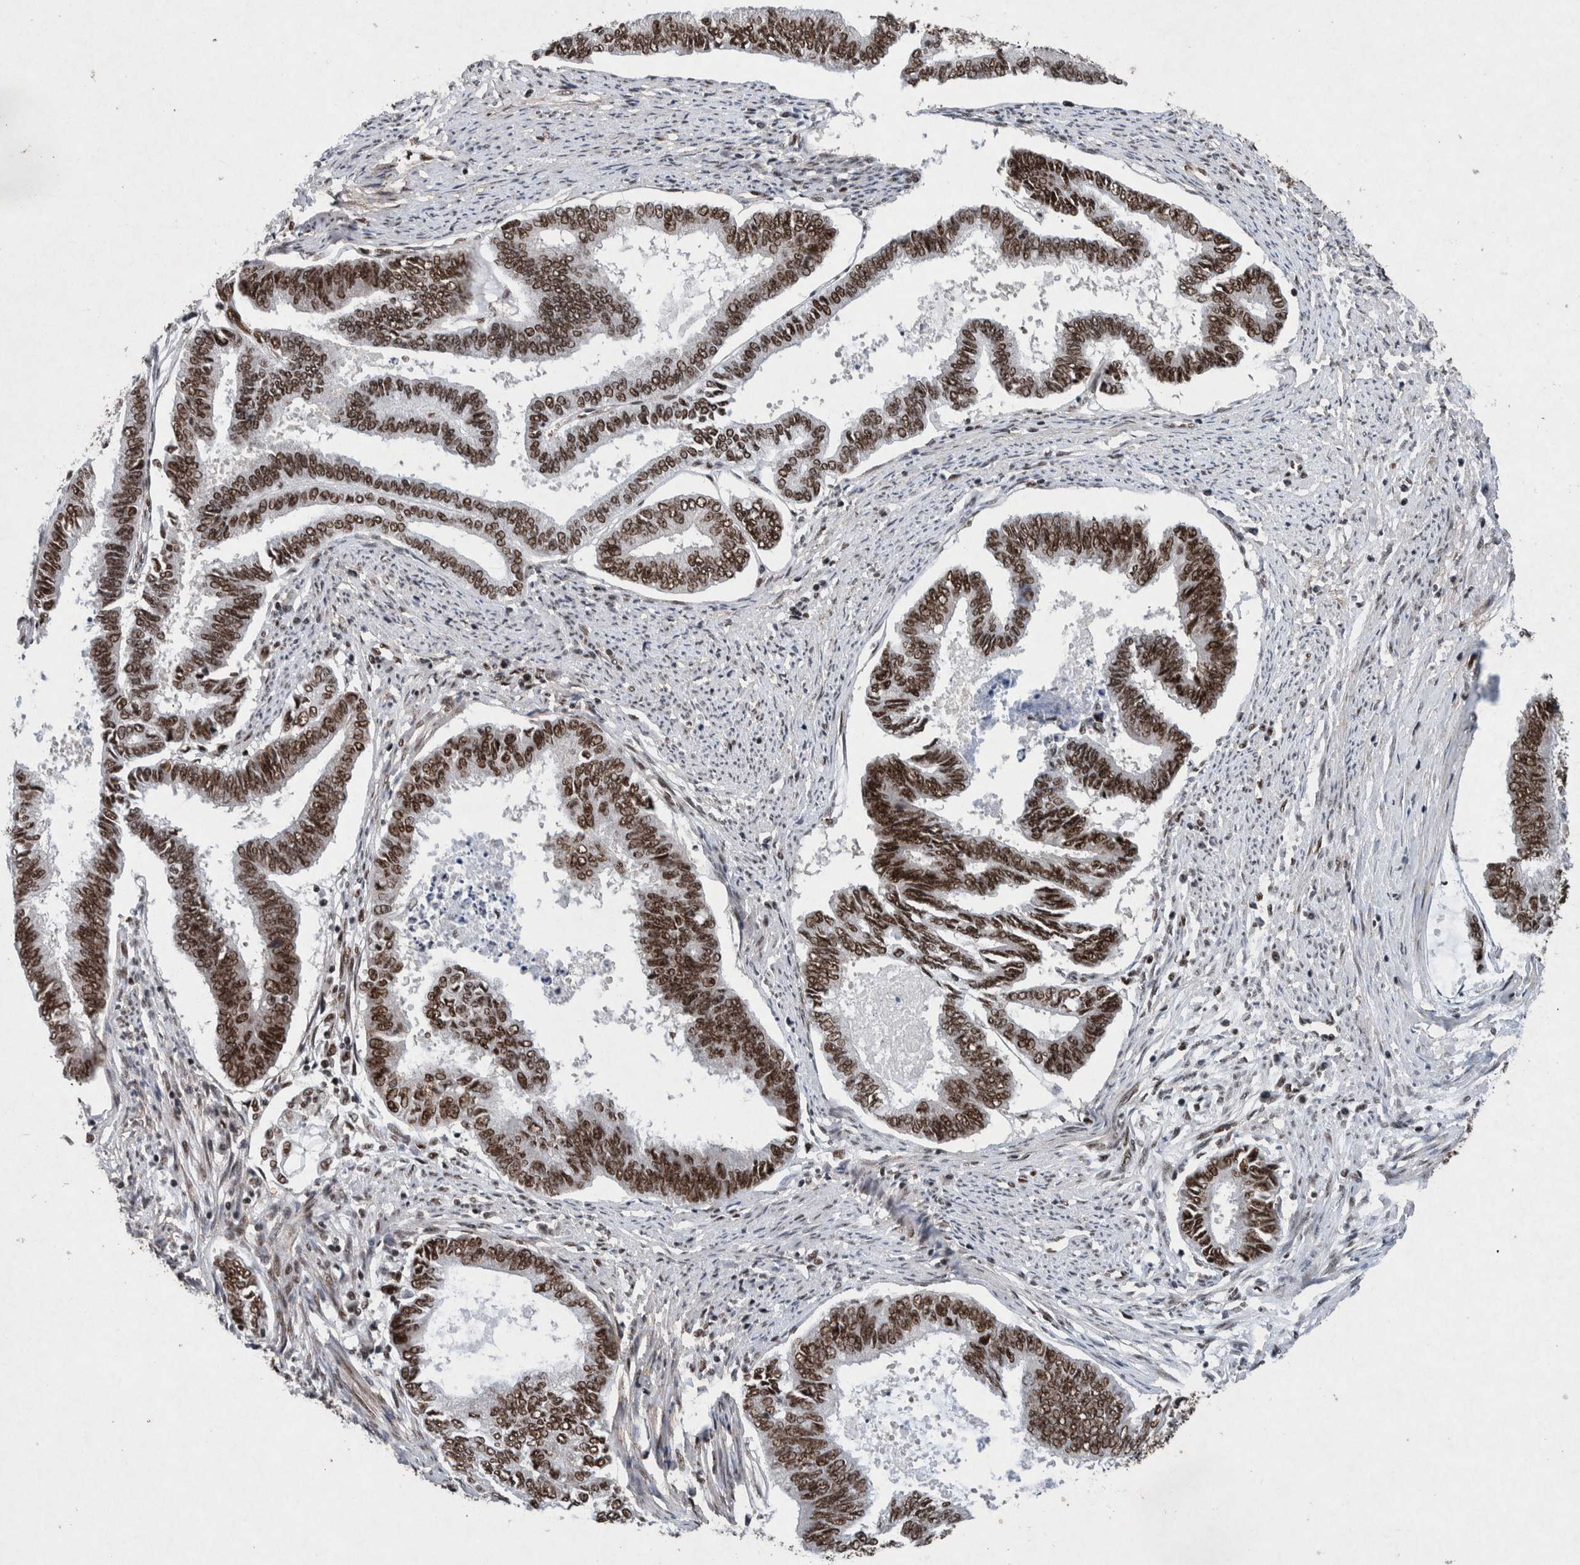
{"staining": {"intensity": "strong", "quantity": ">75%", "location": "nuclear"}, "tissue": "endometrial cancer", "cell_type": "Tumor cells", "image_type": "cancer", "snomed": [{"axis": "morphology", "description": "Adenocarcinoma, NOS"}, {"axis": "topography", "description": "Endometrium"}], "caption": "A high-resolution image shows immunohistochemistry (IHC) staining of endometrial adenocarcinoma, which displays strong nuclear staining in about >75% of tumor cells.", "gene": "TAF10", "patient": {"sex": "female", "age": 86}}